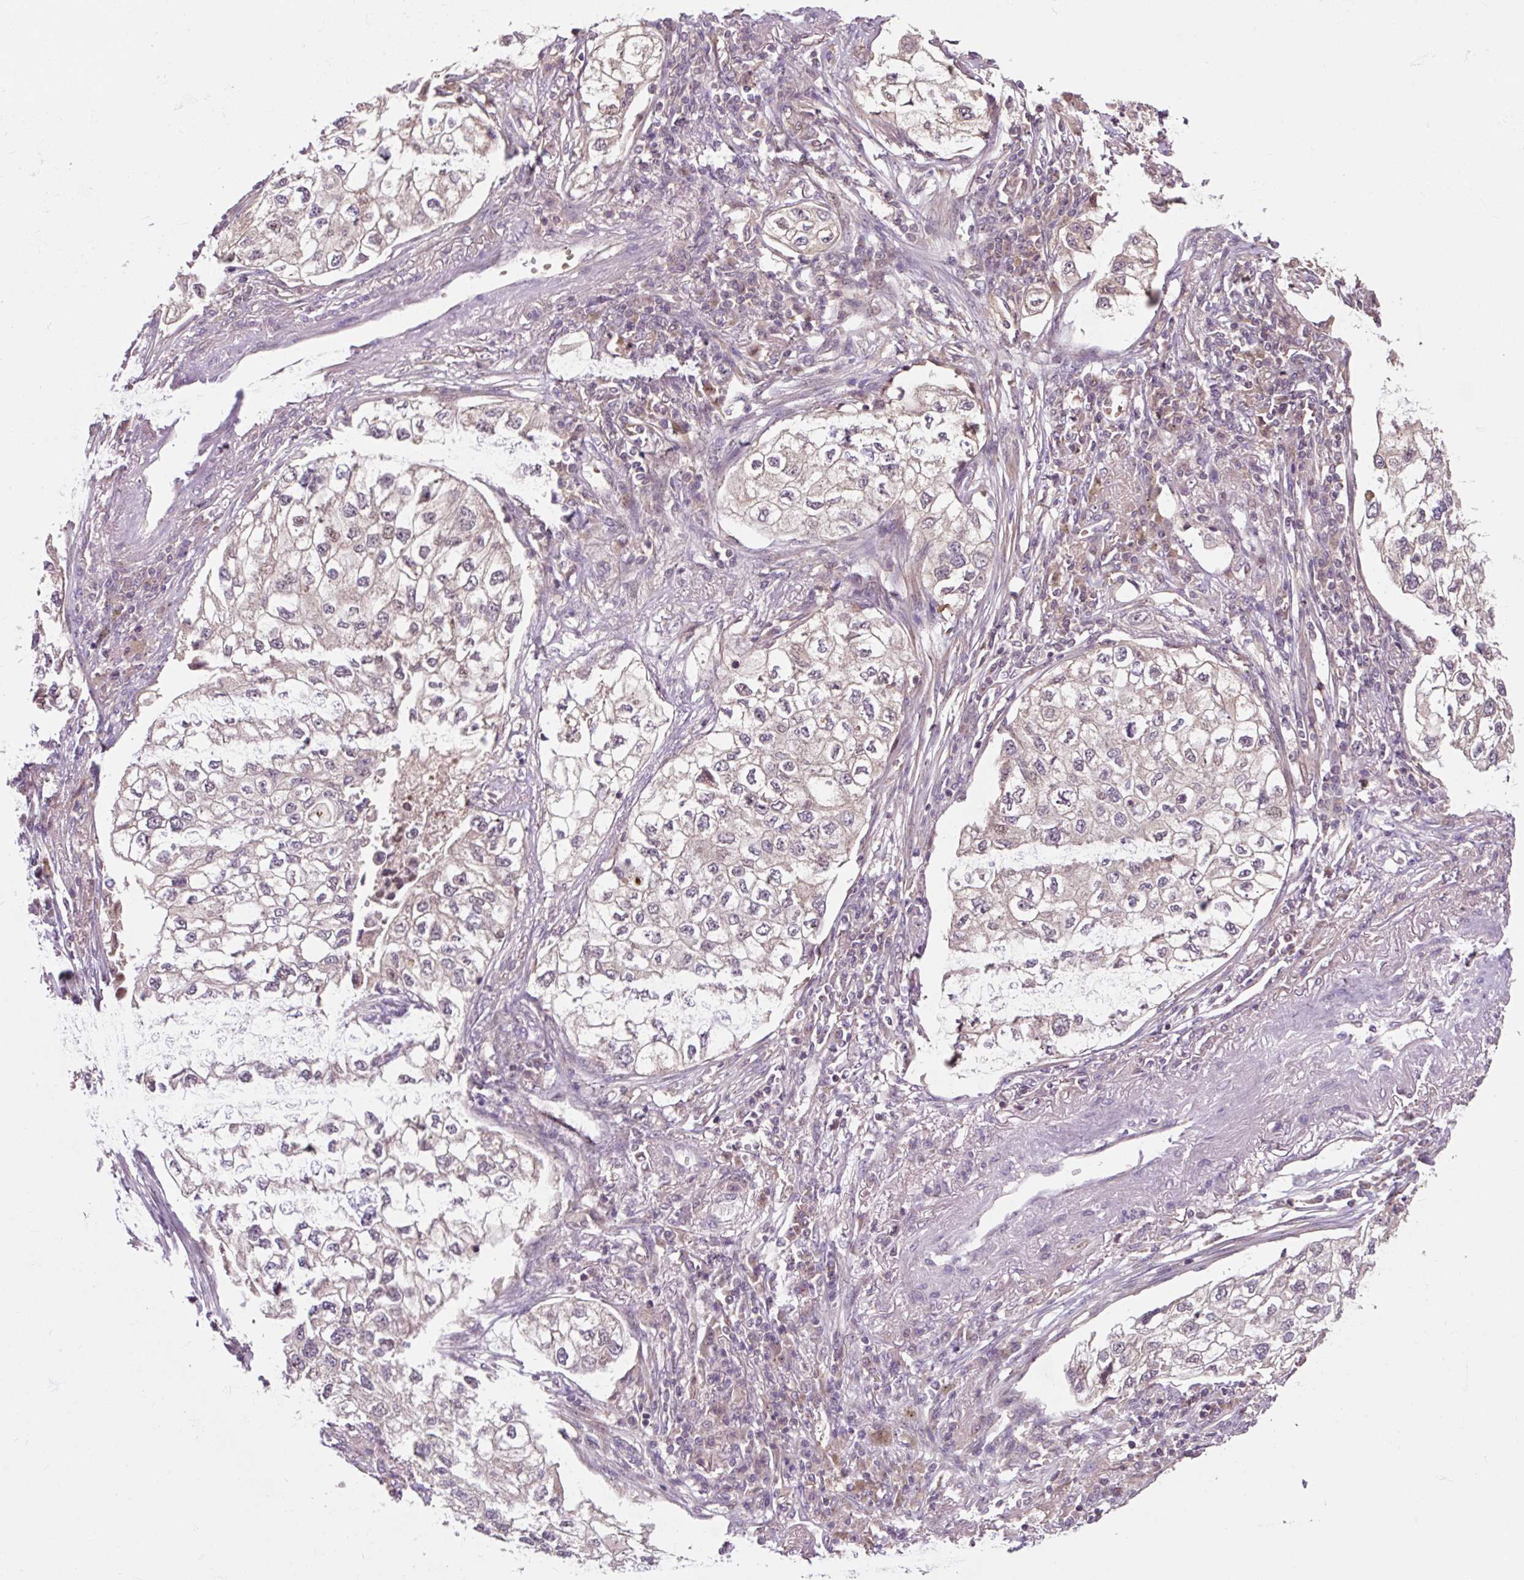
{"staining": {"intensity": "weak", "quantity": "<25%", "location": "cytoplasmic/membranous"}, "tissue": "lung cancer", "cell_type": "Tumor cells", "image_type": "cancer", "snomed": [{"axis": "morphology", "description": "Adenocarcinoma, NOS"}, {"axis": "topography", "description": "Lung"}], "caption": "A histopathology image of lung cancer (adenocarcinoma) stained for a protein displays no brown staining in tumor cells.", "gene": "MMS19", "patient": {"sex": "male", "age": 63}}